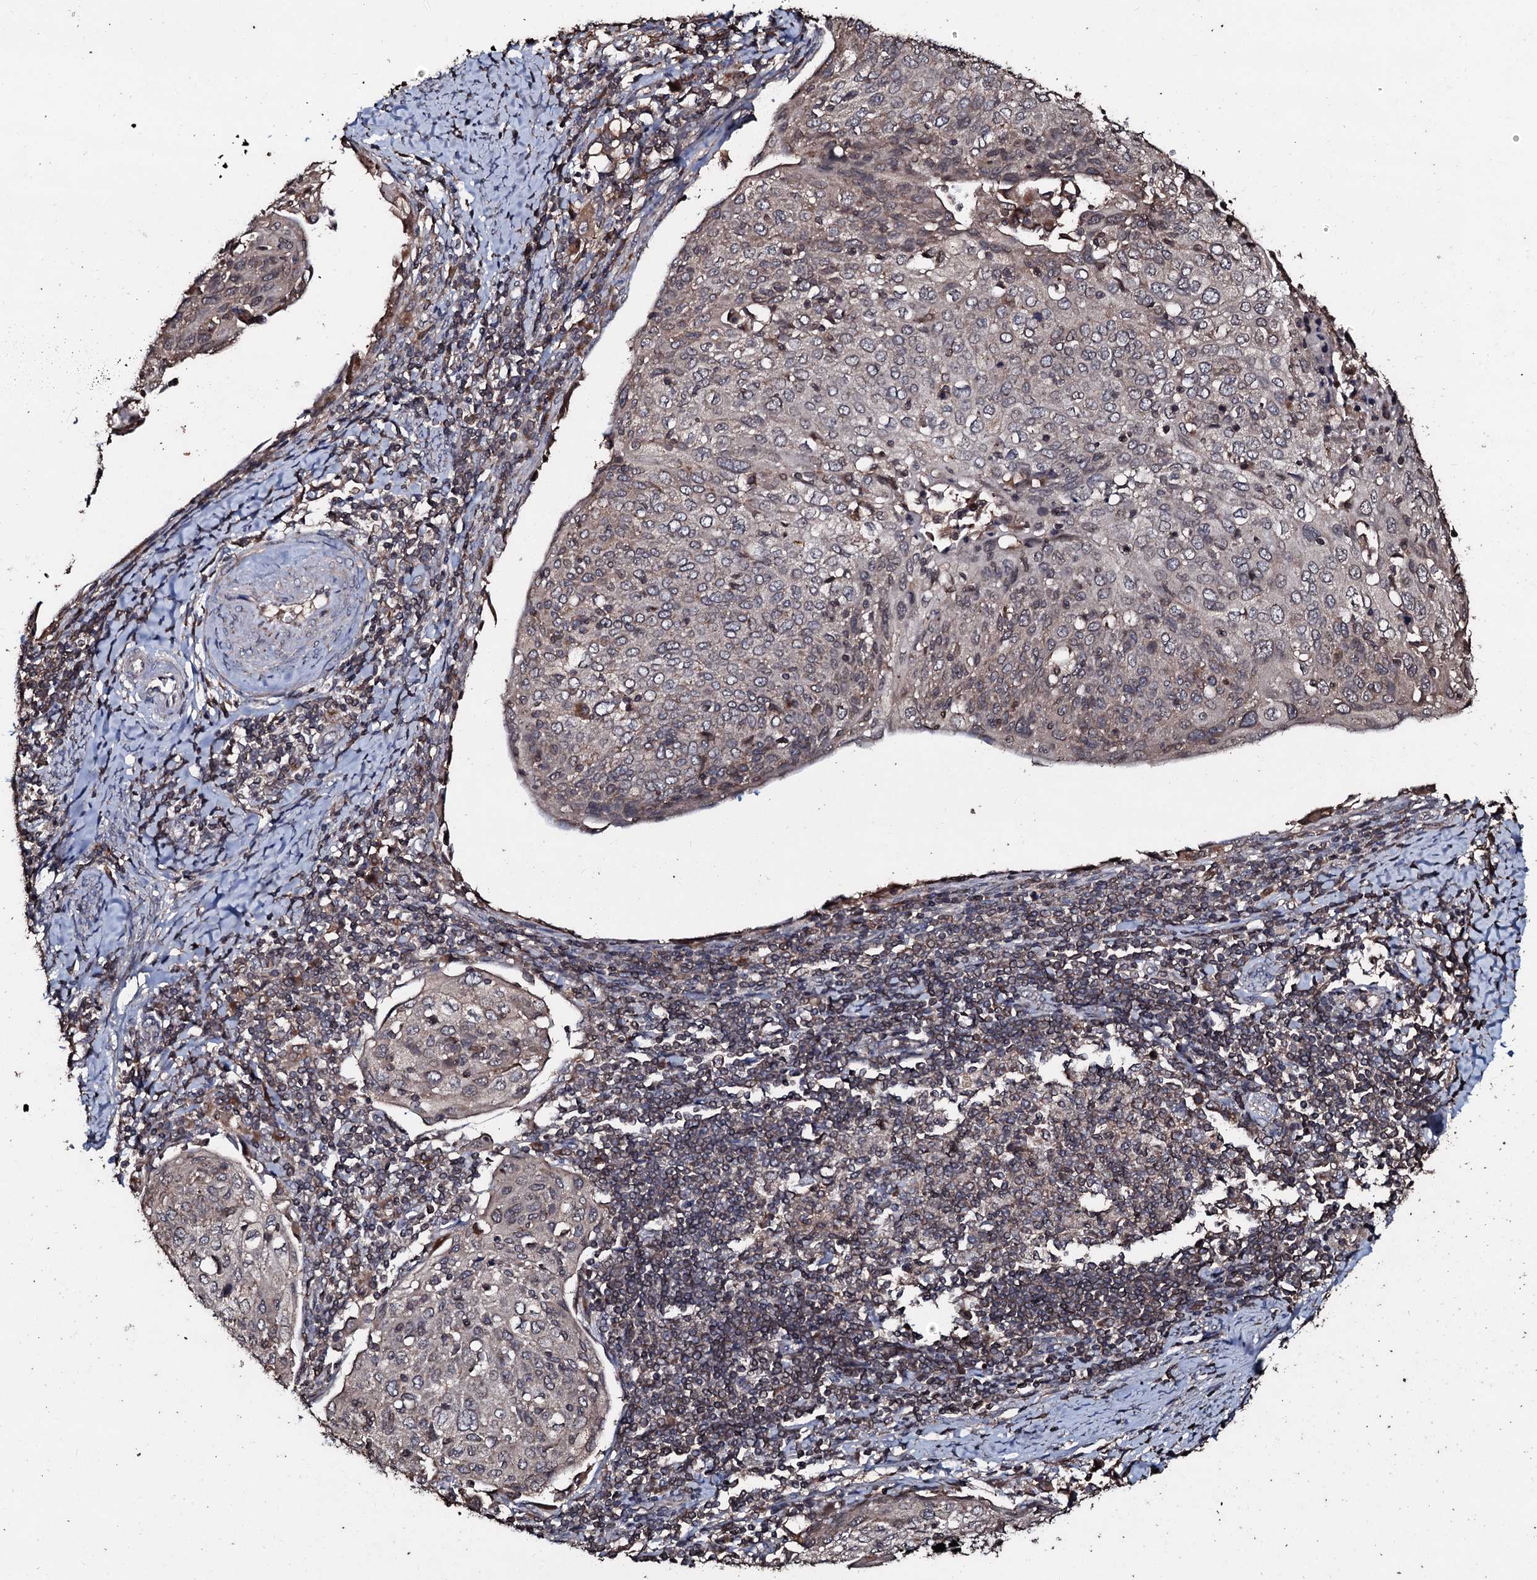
{"staining": {"intensity": "weak", "quantity": "25%-75%", "location": "cytoplasmic/membranous"}, "tissue": "cervical cancer", "cell_type": "Tumor cells", "image_type": "cancer", "snomed": [{"axis": "morphology", "description": "Squamous cell carcinoma, NOS"}, {"axis": "topography", "description": "Cervix"}], "caption": "Approximately 25%-75% of tumor cells in human squamous cell carcinoma (cervical) reveal weak cytoplasmic/membranous protein staining as visualized by brown immunohistochemical staining.", "gene": "SDHAF2", "patient": {"sex": "female", "age": 67}}